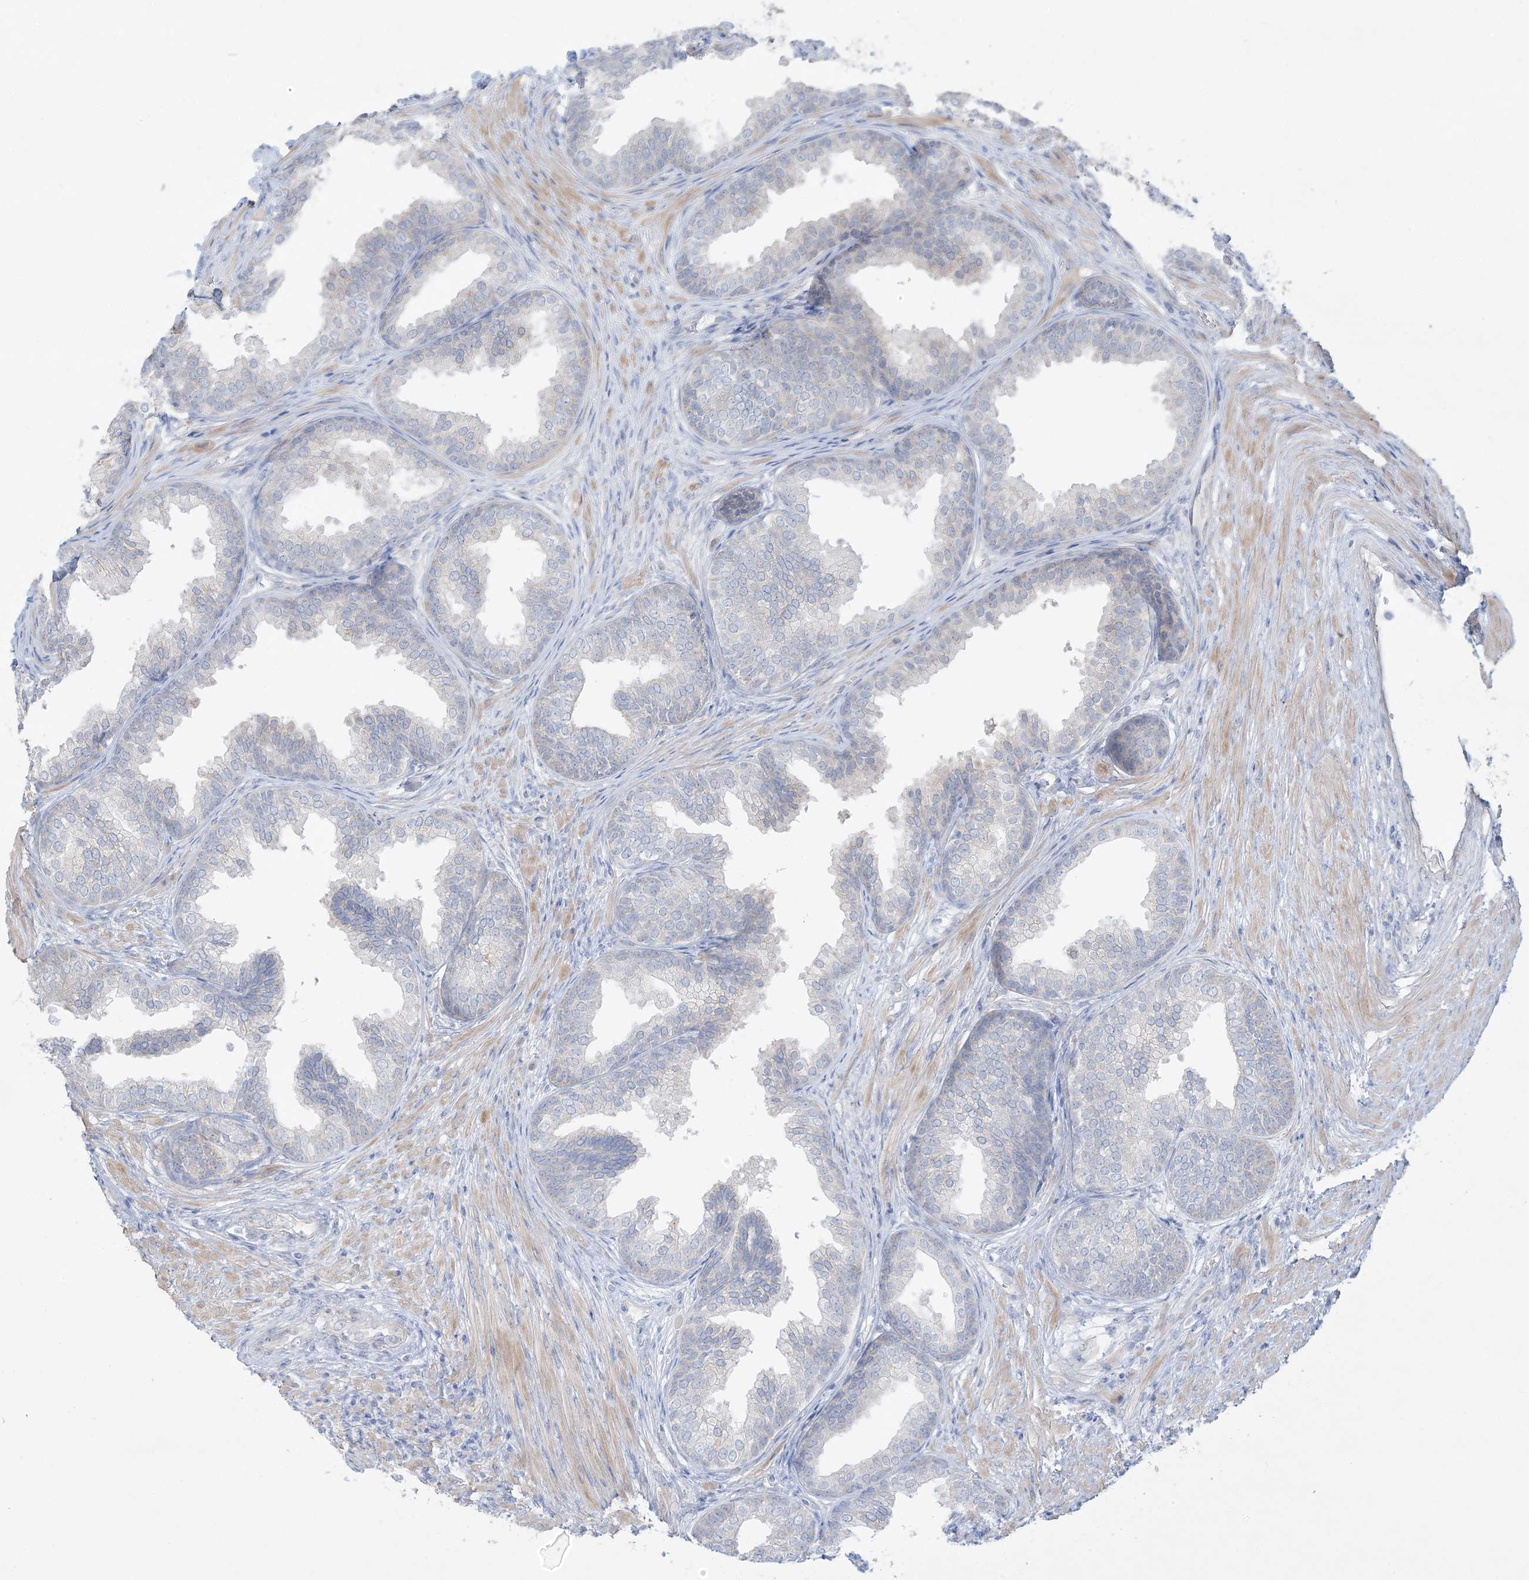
{"staining": {"intensity": "negative", "quantity": "none", "location": "none"}, "tissue": "prostate", "cell_type": "Glandular cells", "image_type": "normal", "snomed": [{"axis": "morphology", "description": "Normal tissue, NOS"}, {"axis": "topography", "description": "Prostate"}], "caption": "The immunohistochemistry photomicrograph has no significant positivity in glandular cells of prostate. Nuclei are stained in blue.", "gene": "FAM184A", "patient": {"sex": "male", "age": 76}}